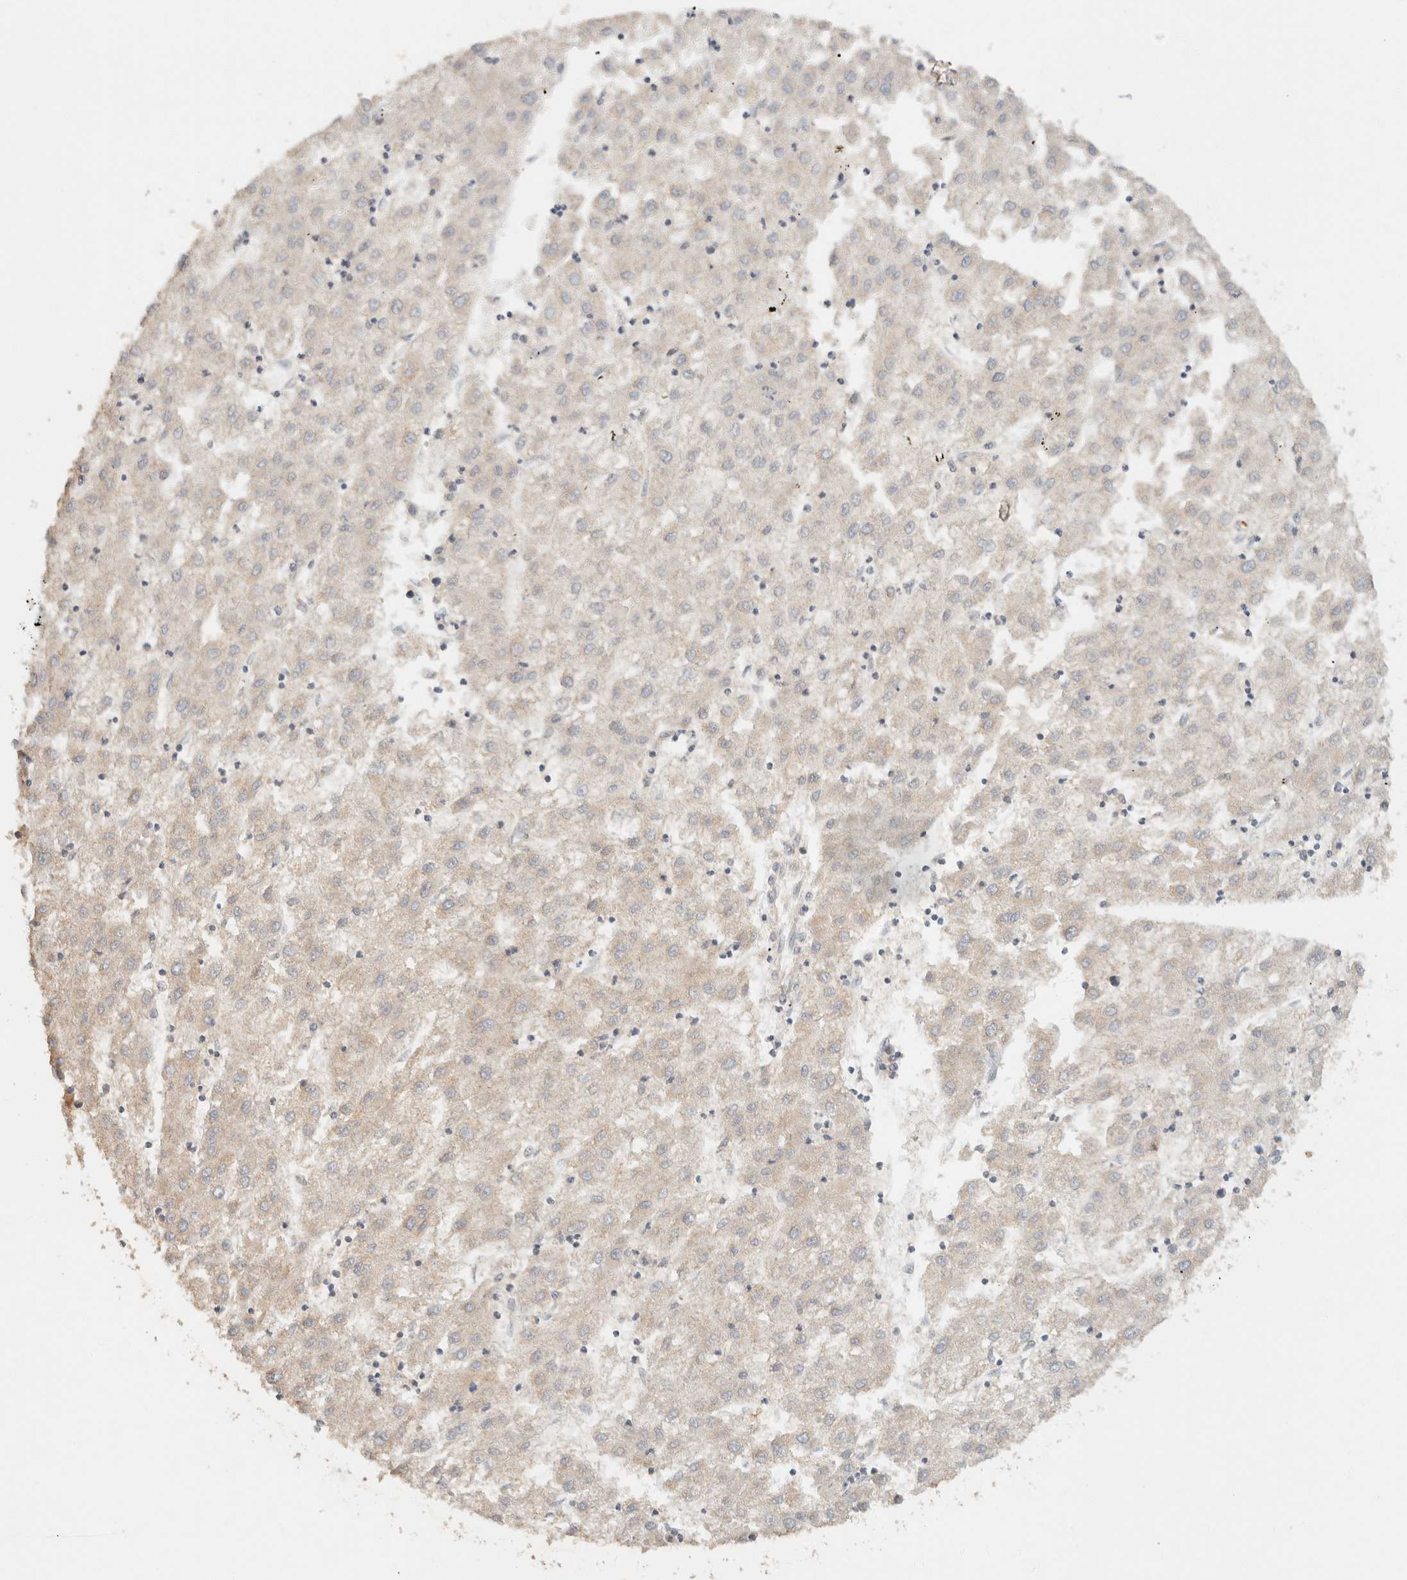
{"staining": {"intensity": "negative", "quantity": "none", "location": "none"}, "tissue": "liver cancer", "cell_type": "Tumor cells", "image_type": "cancer", "snomed": [{"axis": "morphology", "description": "Carcinoma, Hepatocellular, NOS"}, {"axis": "topography", "description": "Liver"}], "caption": "This is an IHC image of human hepatocellular carcinoma (liver). There is no positivity in tumor cells.", "gene": "TACC1", "patient": {"sex": "male", "age": 72}}